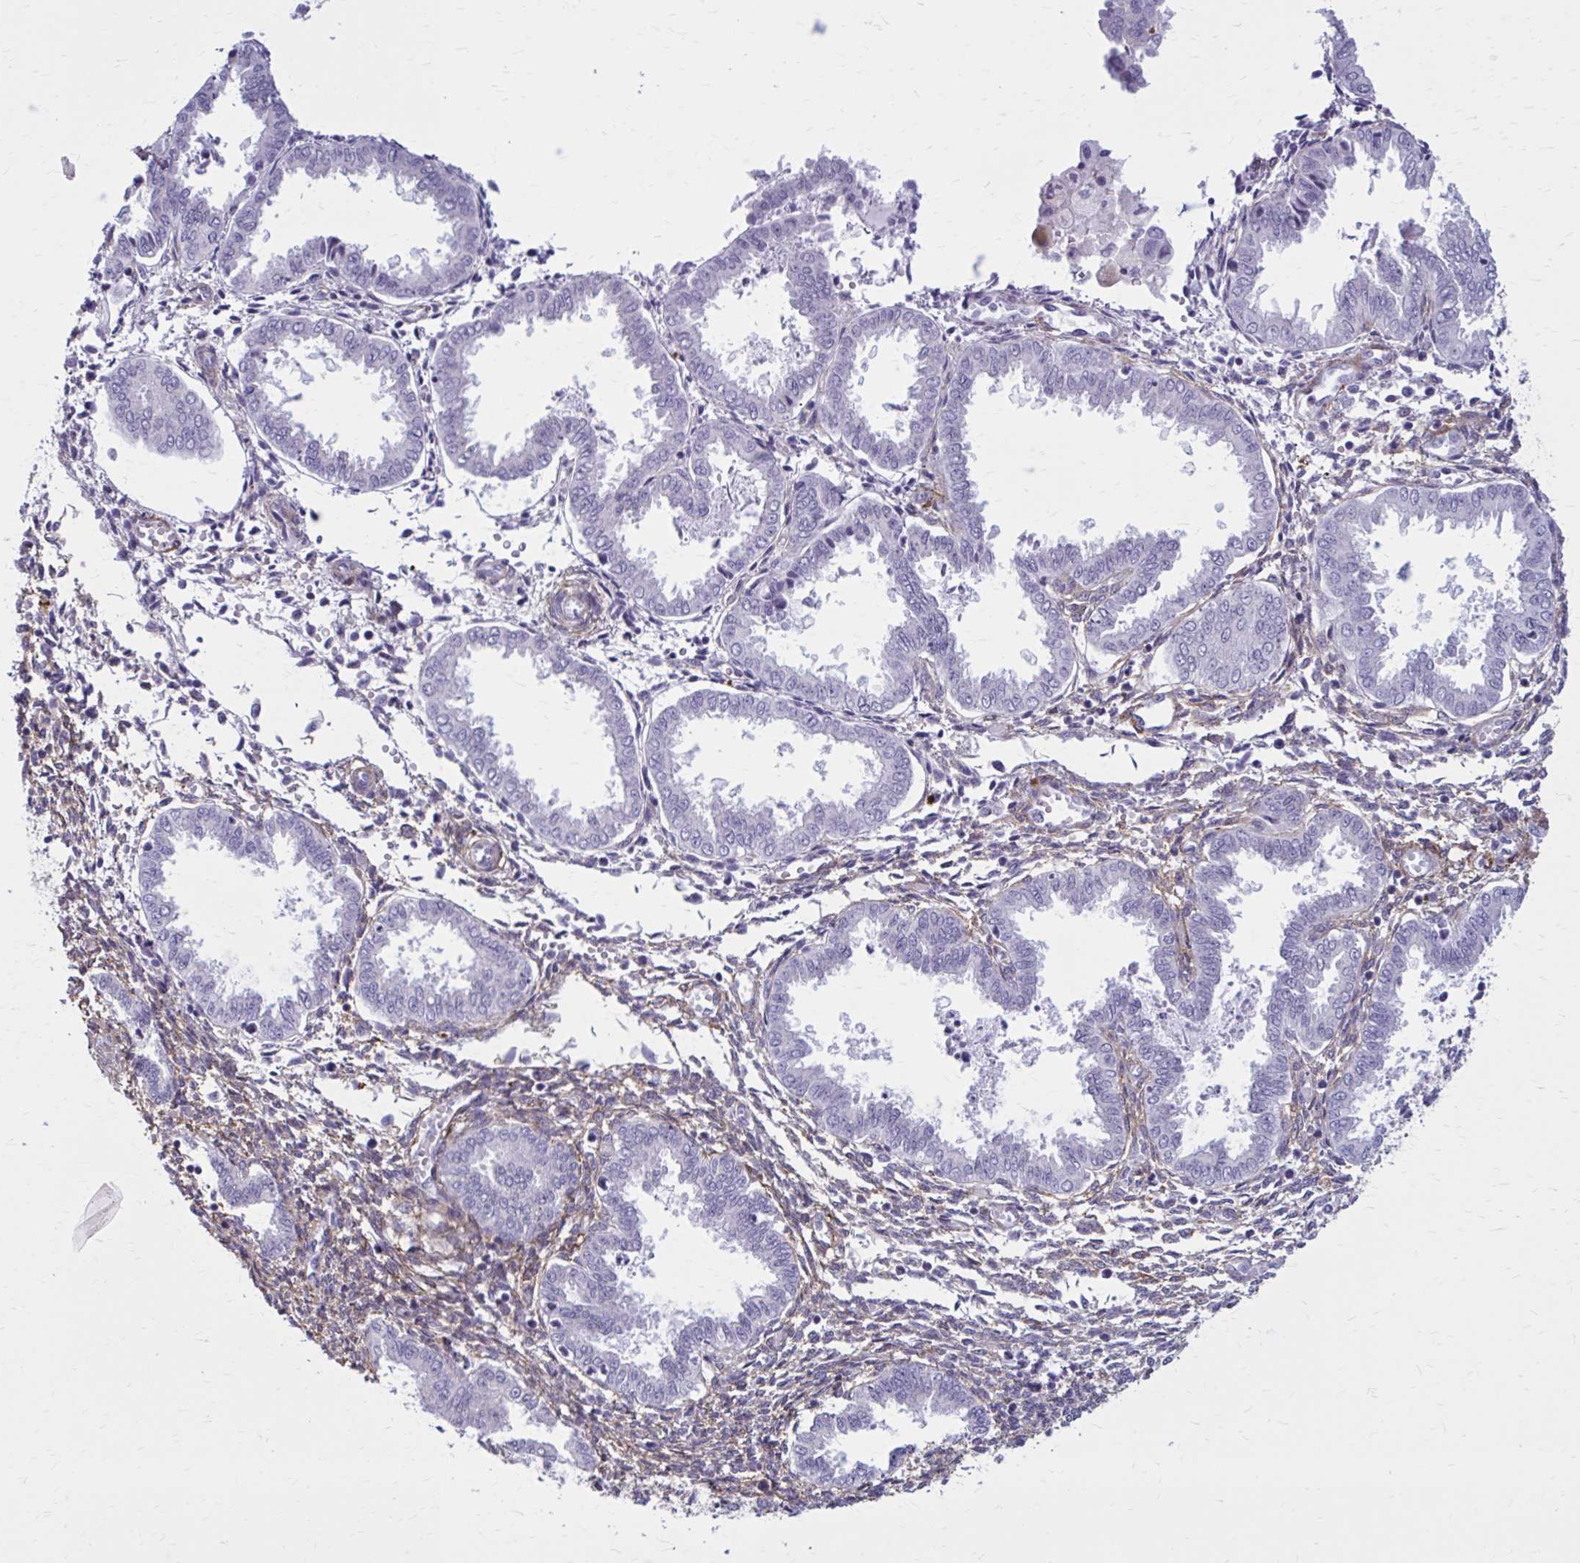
{"staining": {"intensity": "moderate", "quantity": "25%-75%", "location": "cytoplasmic/membranous"}, "tissue": "endometrium", "cell_type": "Cells in endometrial stroma", "image_type": "normal", "snomed": [{"axis": "morphology", "description": "Normal tissue, NOS"}, {"axis": "topography", "description": "Endometrium"}], "caption": "DAB (3,3'-diaminobenzidine) immunohistochemical staining of unremarkable human endometrium reveals moderate cytoplasmic/membranous protein positivity in about 25%-75% of cells in endometrial stroma.", "gene": "AKAP12", "patient": {"sex": "female", "age": 33}}